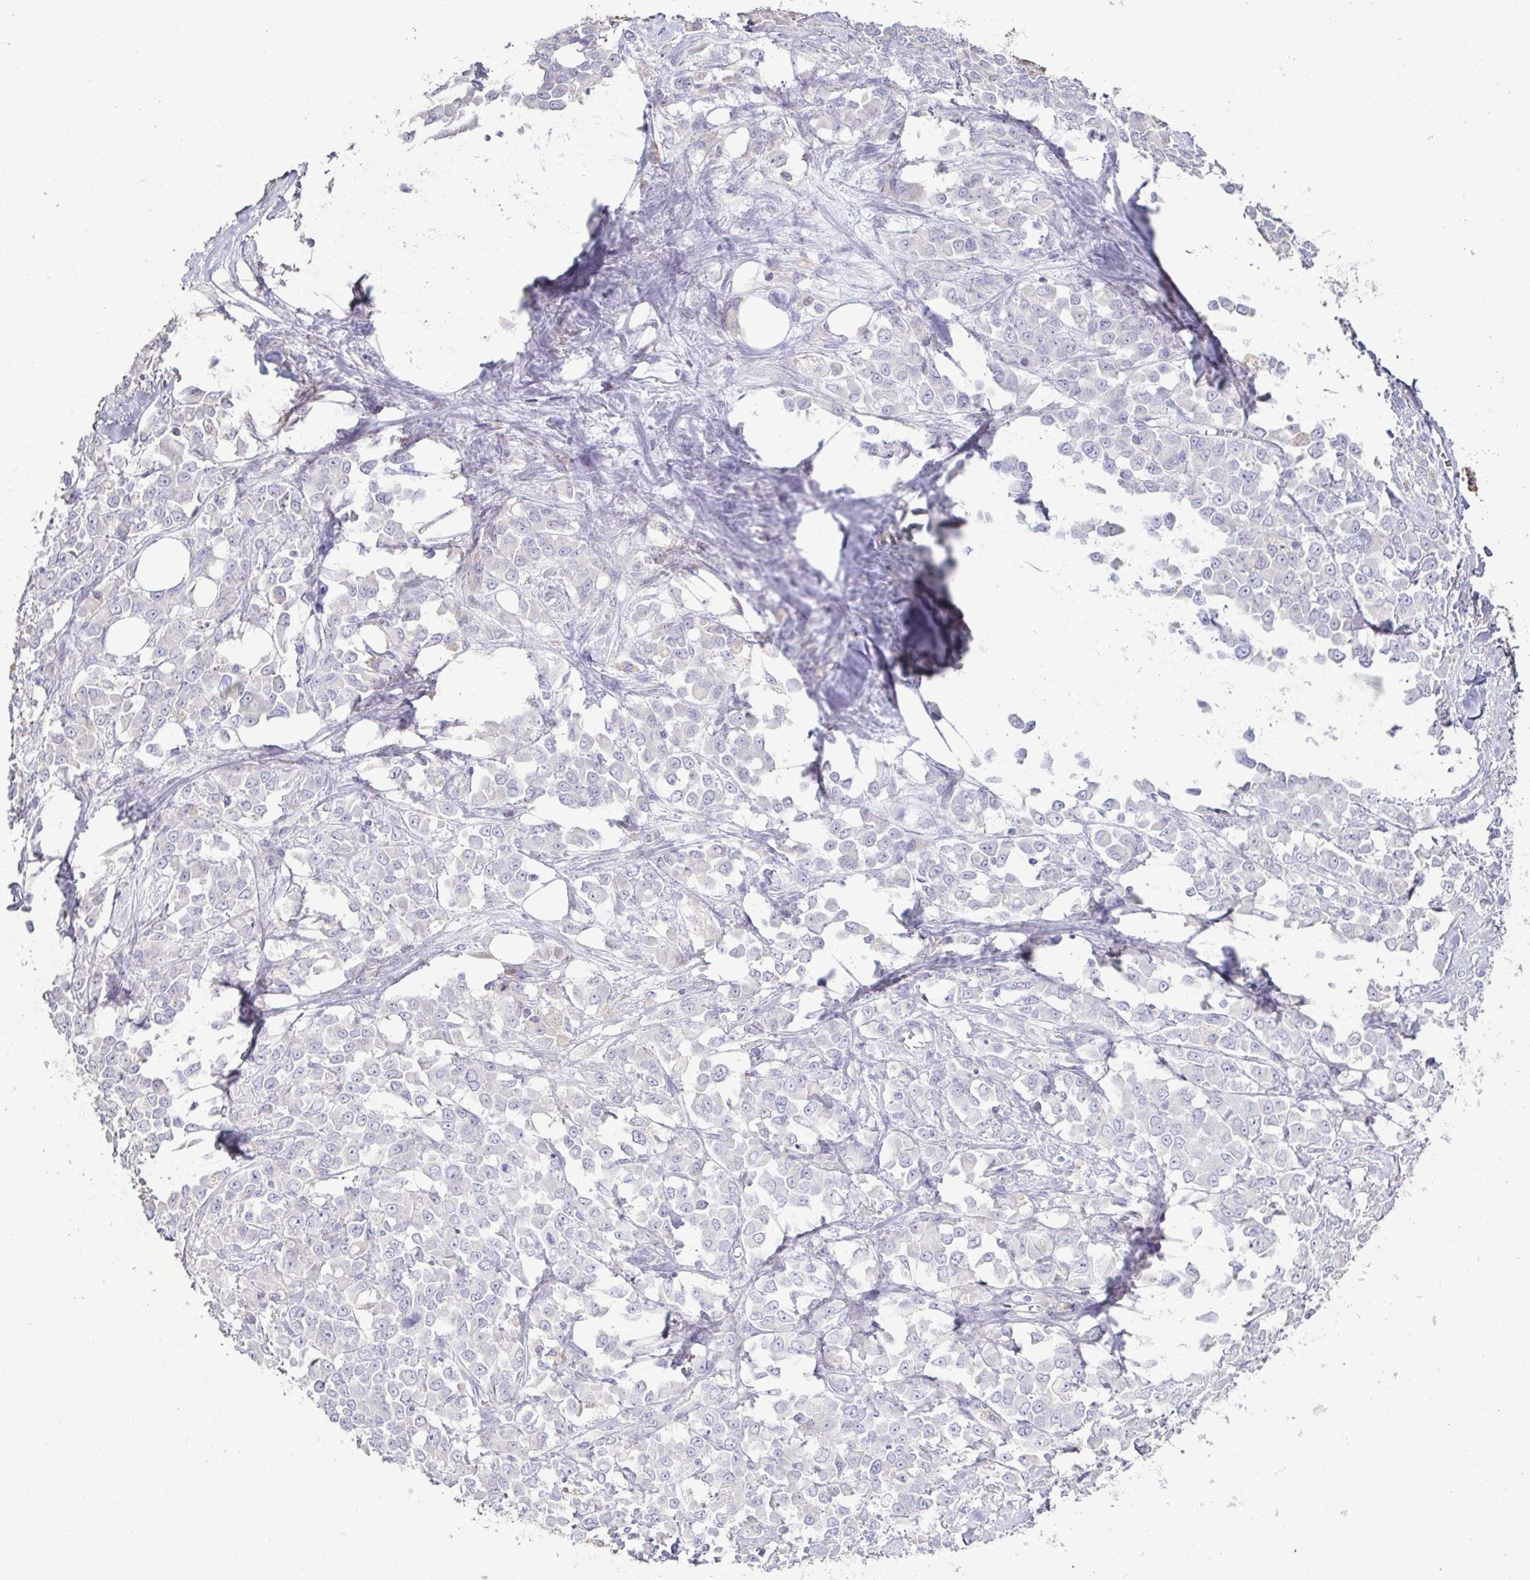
{"staining": {"intensity": "negative", "quantity": "none", "location": "none"}, "tissue": "stomach cancer", "cell_type": "Tumor cells", "image_type": "cancer", "snomed": [{"axis": "morphology", "description": "Adenocarcinoma, NOS"}, {"axis": "topography", "description": "Stomach"}], "caption": "The micrograph reveals no staining of tumor cells in stomach cancer (adenocarcinoma). (Brightfield microscopy of DAB immunohistochemistry (IHC) at high magnification).", "gene": "MARCO", "patient": {"sex": "female", "age": 76}}